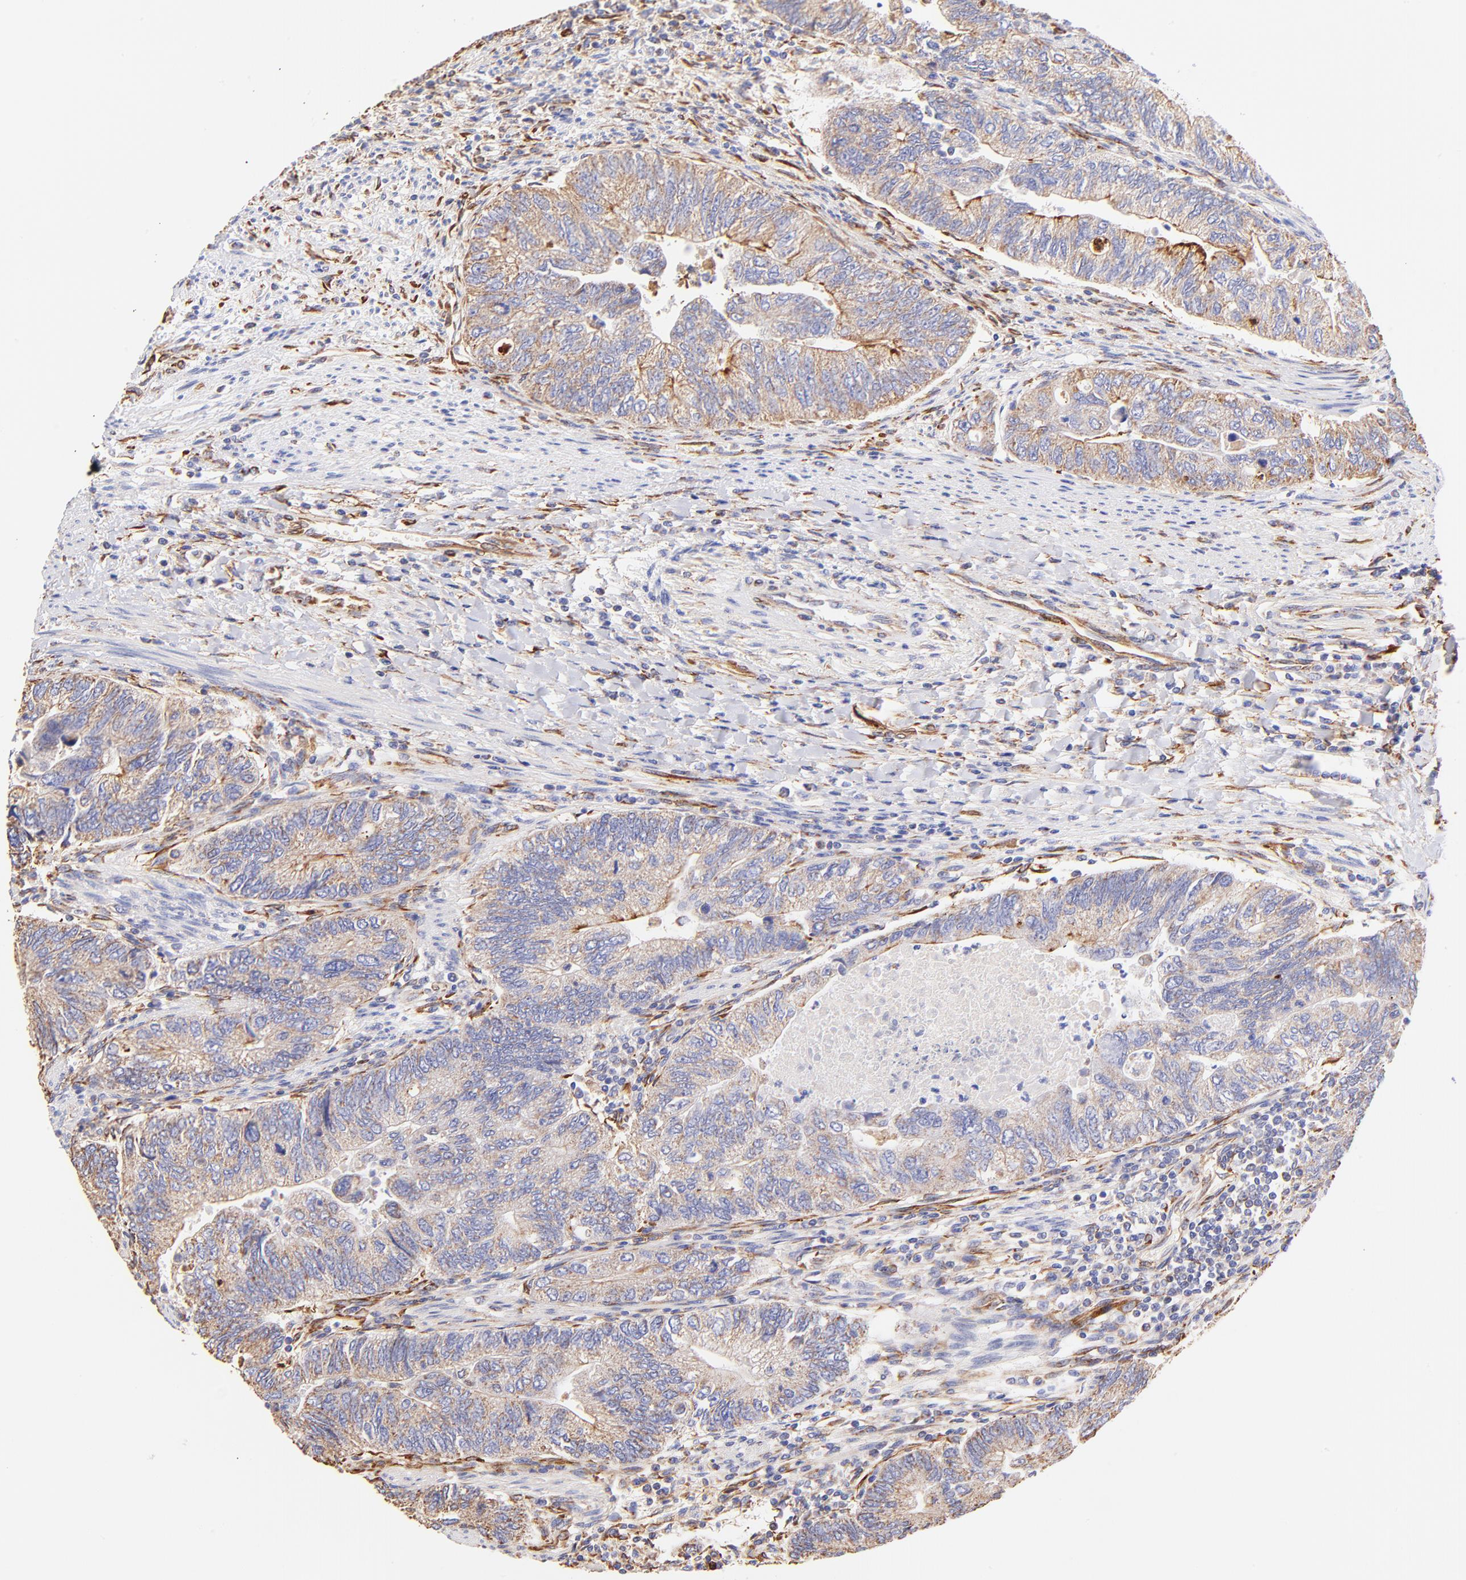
{"staining": {"intensity": "weak", "quantity": "25%-75%", "location": "cytoplasmic/membranous"}, "tissue": "colorectal cancer", "cell_type": "Tumor cells", "image_type": "cancer", "snomed": [{"axis": "morphology", "description": "Adenocarcinoma, NOS"}, {"axis": "topography", "description": "Colon"}], "caption": "IHC (DAB (3,3'-diaminobenzidine)) staining of human adenocarcinoma (colorectal) reveals weak cytoplasmic/membranous protein expression in about 25%-75% of tumor cells. (IHC, brightfield microscopy, high magnification).", "gene": "SPARC", "patient": {"sex": "female", "age": 11}}